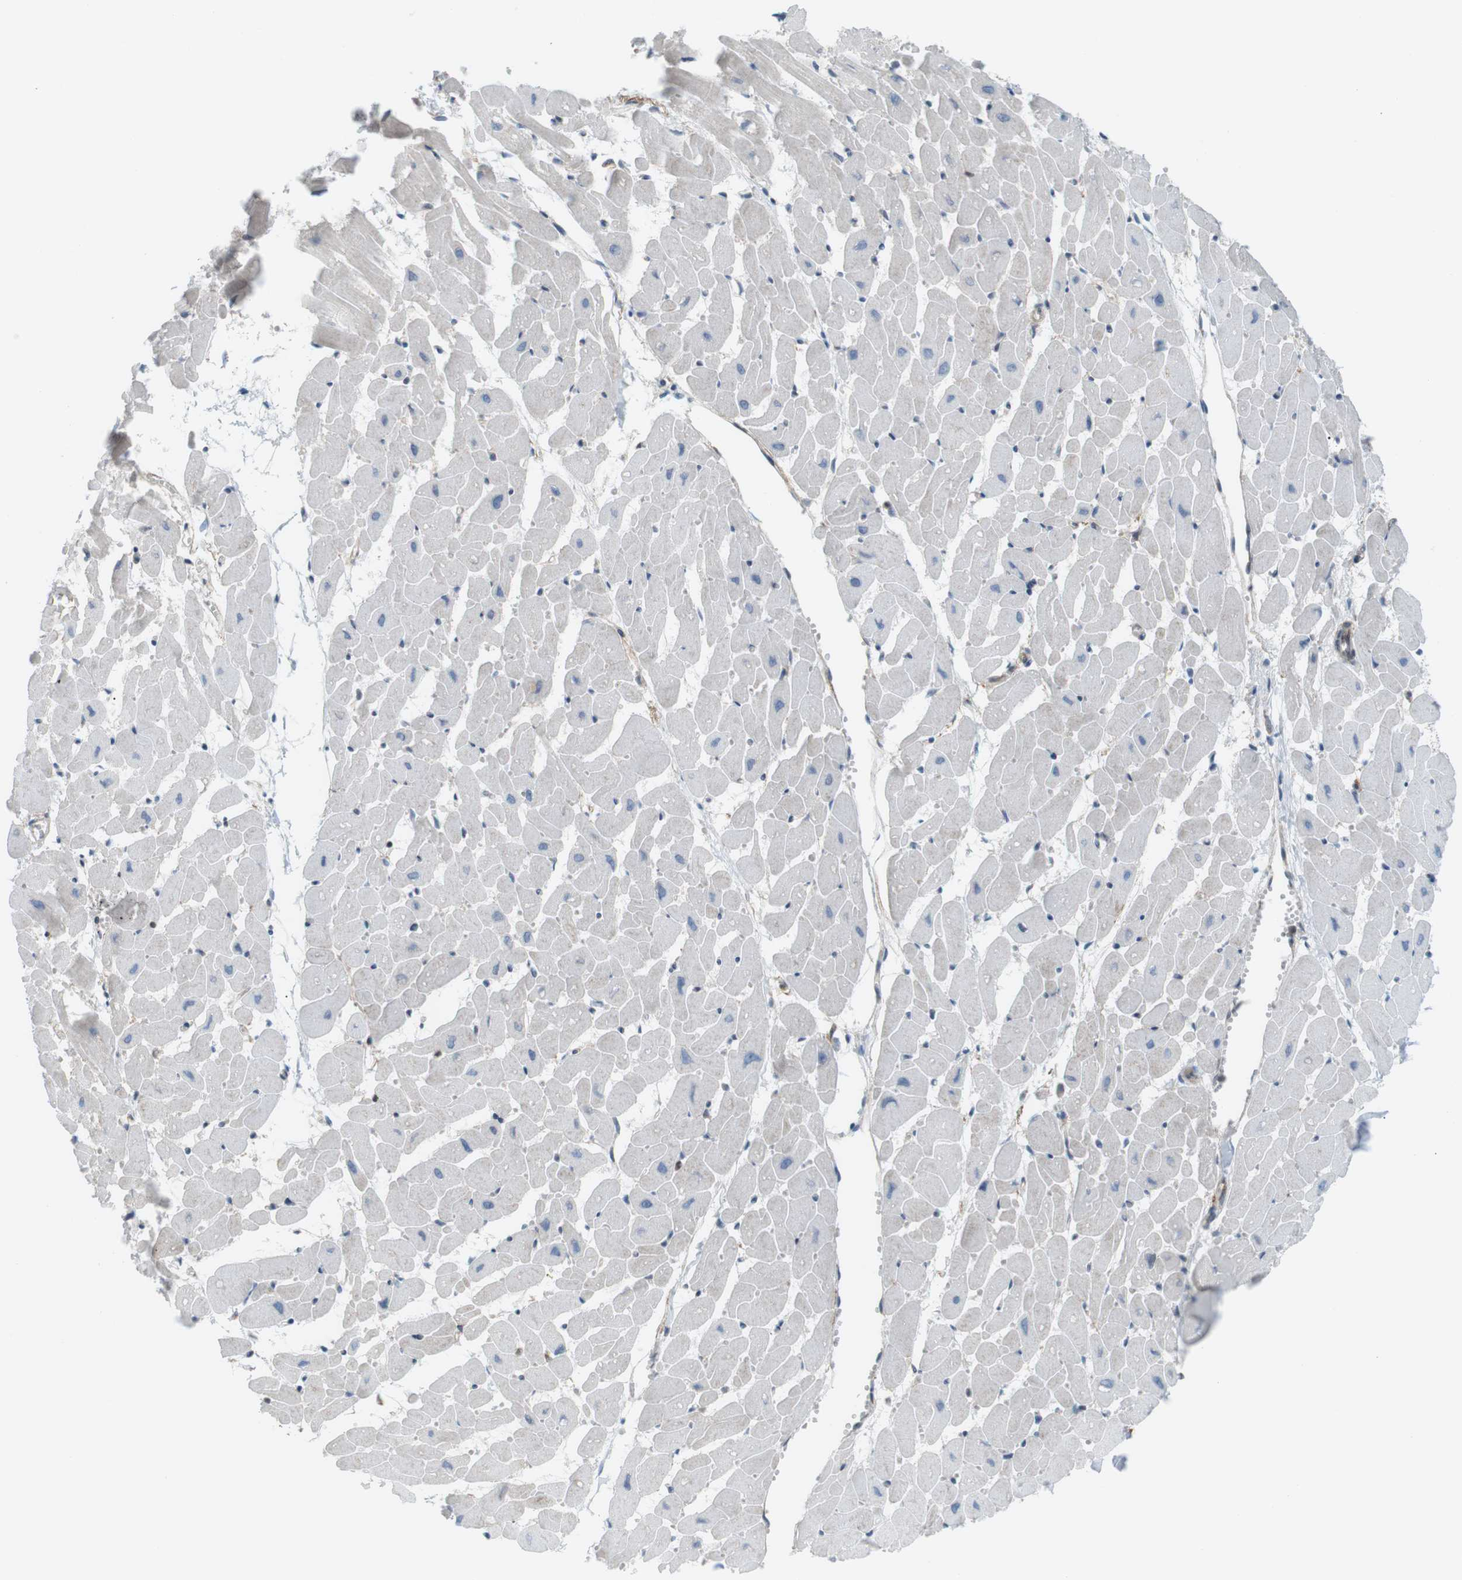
{"staining": {"intensity": "negative", "quantity": "none", "location": "none"}, "tissue": "heart muscle", "cell_type": "Cardiomyocytes", "image_type": "normal", "snomed": [{"axis": "morphology", "description": "Normal tissue, NOS"}, {"axis": "topography", "description": "Heart"}], "caption": "There is no significant positivity in cardiomyocytes of heart muscle. (Stains: DAB IHC with hematoxylin counter stain, Microscopy: brightfield microscopy at high magnification).", "gene": "FLII", "patient": {"sex": "female", "age": 19}}